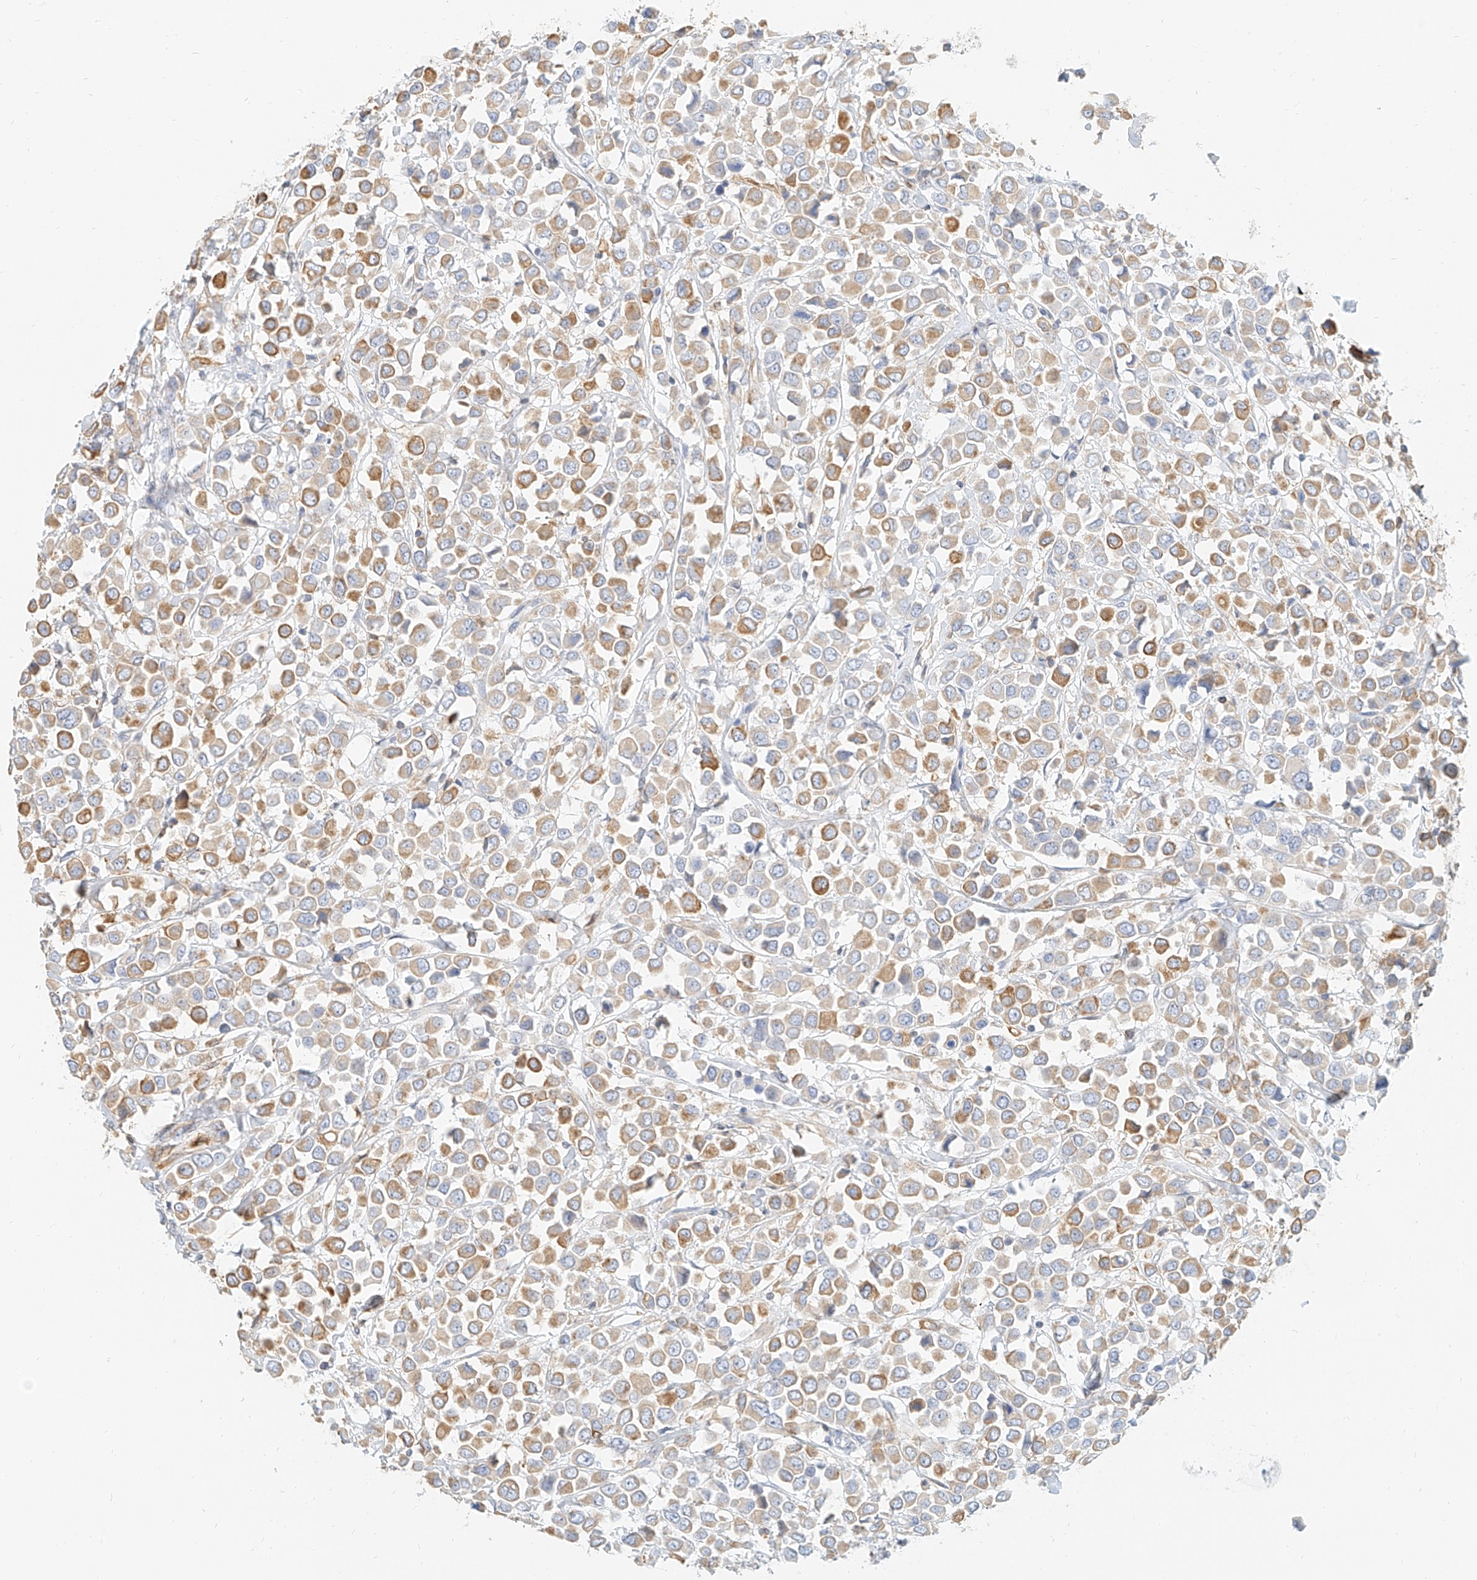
{"staining": {"intensity": "moderate", "quantity": "25%-75%", "location": "cytoplasmic/membranous"}, "tissue": "breast cancer", "cell_type": "Tumor cells", "image_type": "cancer", "snomed": [{"axis": "morphology", "description": "Duct carcinoma"}, {"axis": "topography", "description": "Breast"}], "caption": "Invasive ductal carcinoma (breast) stained for a protein reveals moderate cytoplasmic/membranous positivity in tumor cells.", "gene": "DHRS7", "patient": {"sex": "female", "age": 61}}